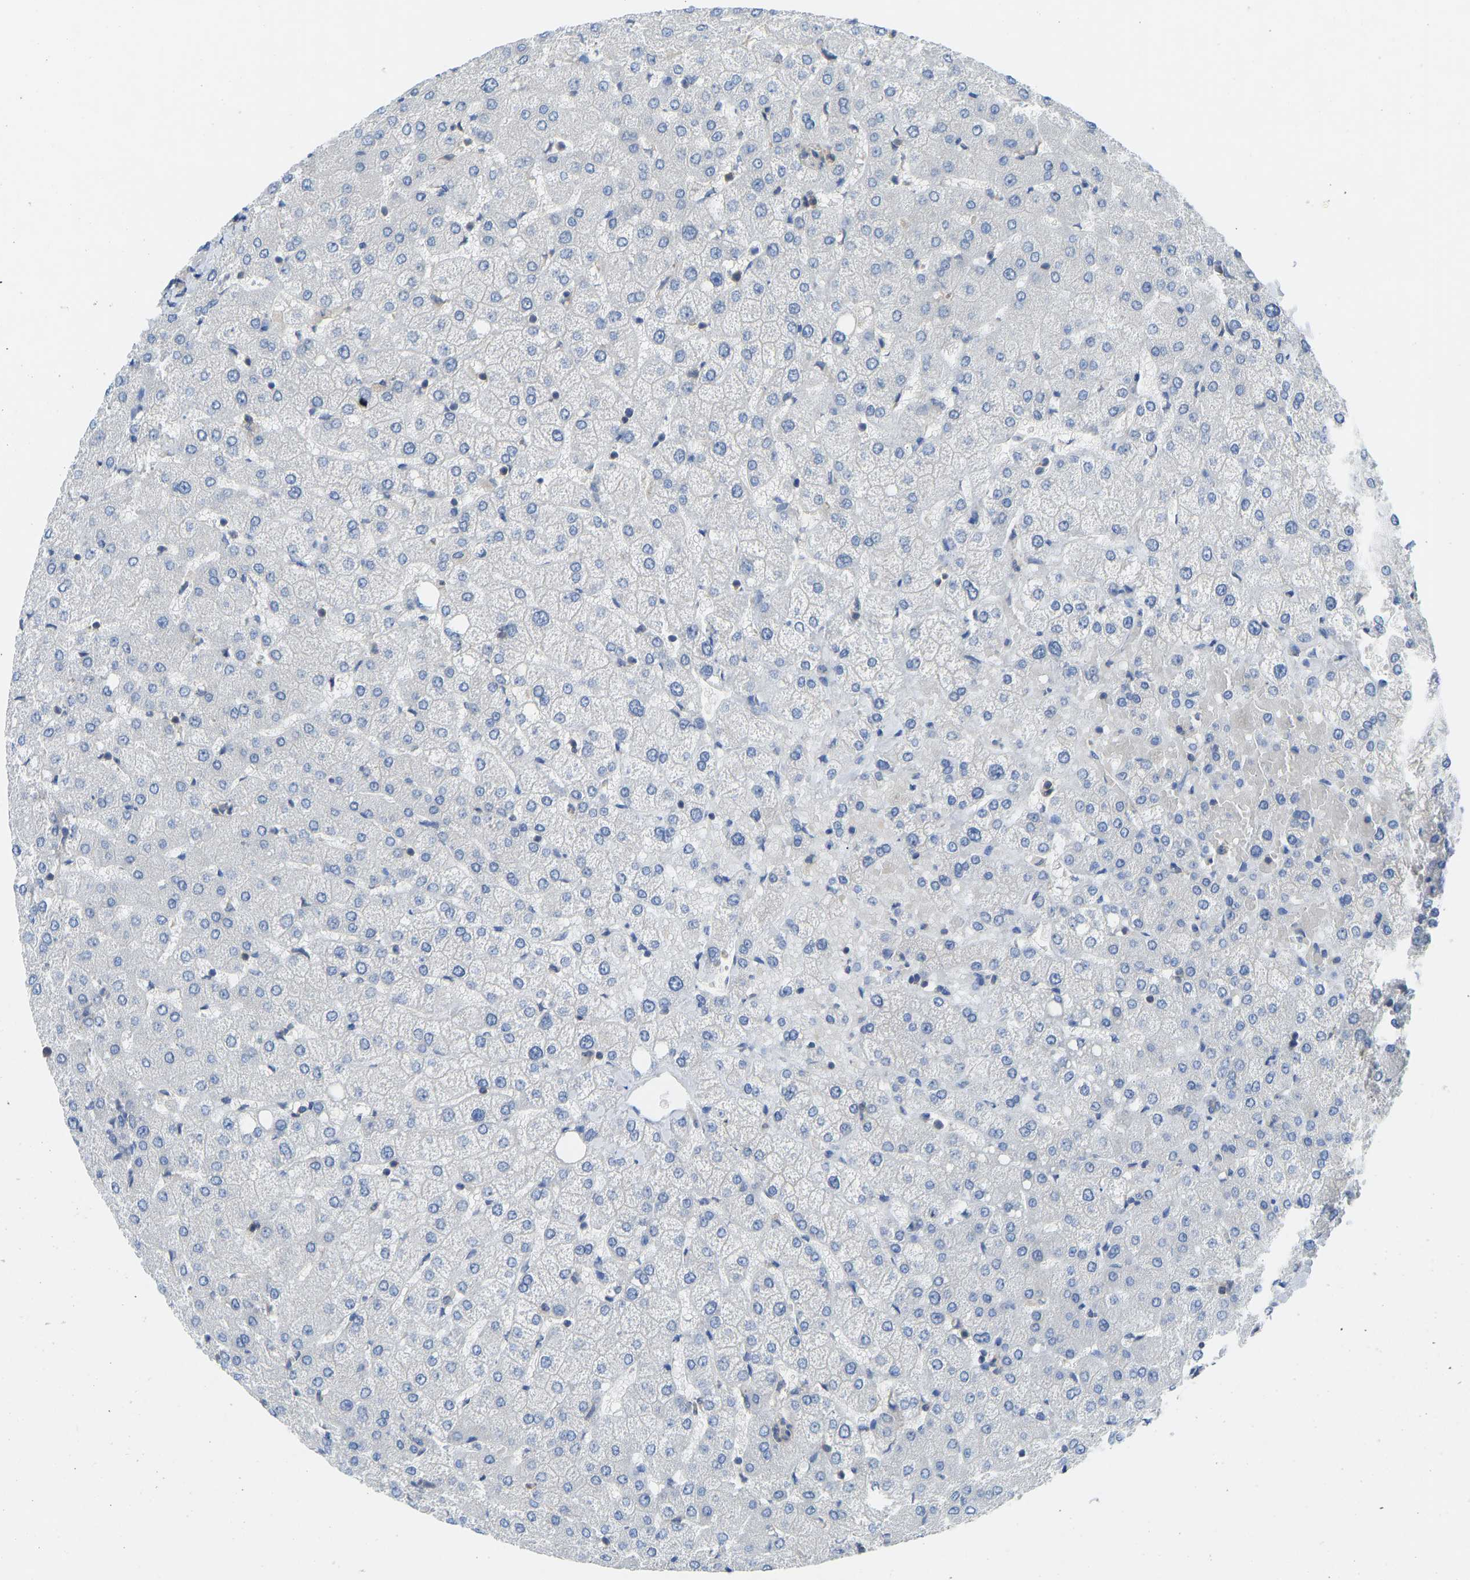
{"staining": {"intensity": "negative", "quantity": "none", "location": "none"}, "tissue": "liver", "cell_type": "Cholangiocytes", "image_type": "normal", "snomed": [{"axis": "morphology", "description": "Normal tissue, NOS"}, {"axis": "topography", "description": "Liver"}], "caption": "Immunohistochemistry (IHC) of unremarkable human liver exhibits no positivity in cholangiocytes.", "gene": "PPP3CA", "patient": {"sex": "female", "age": 54}}